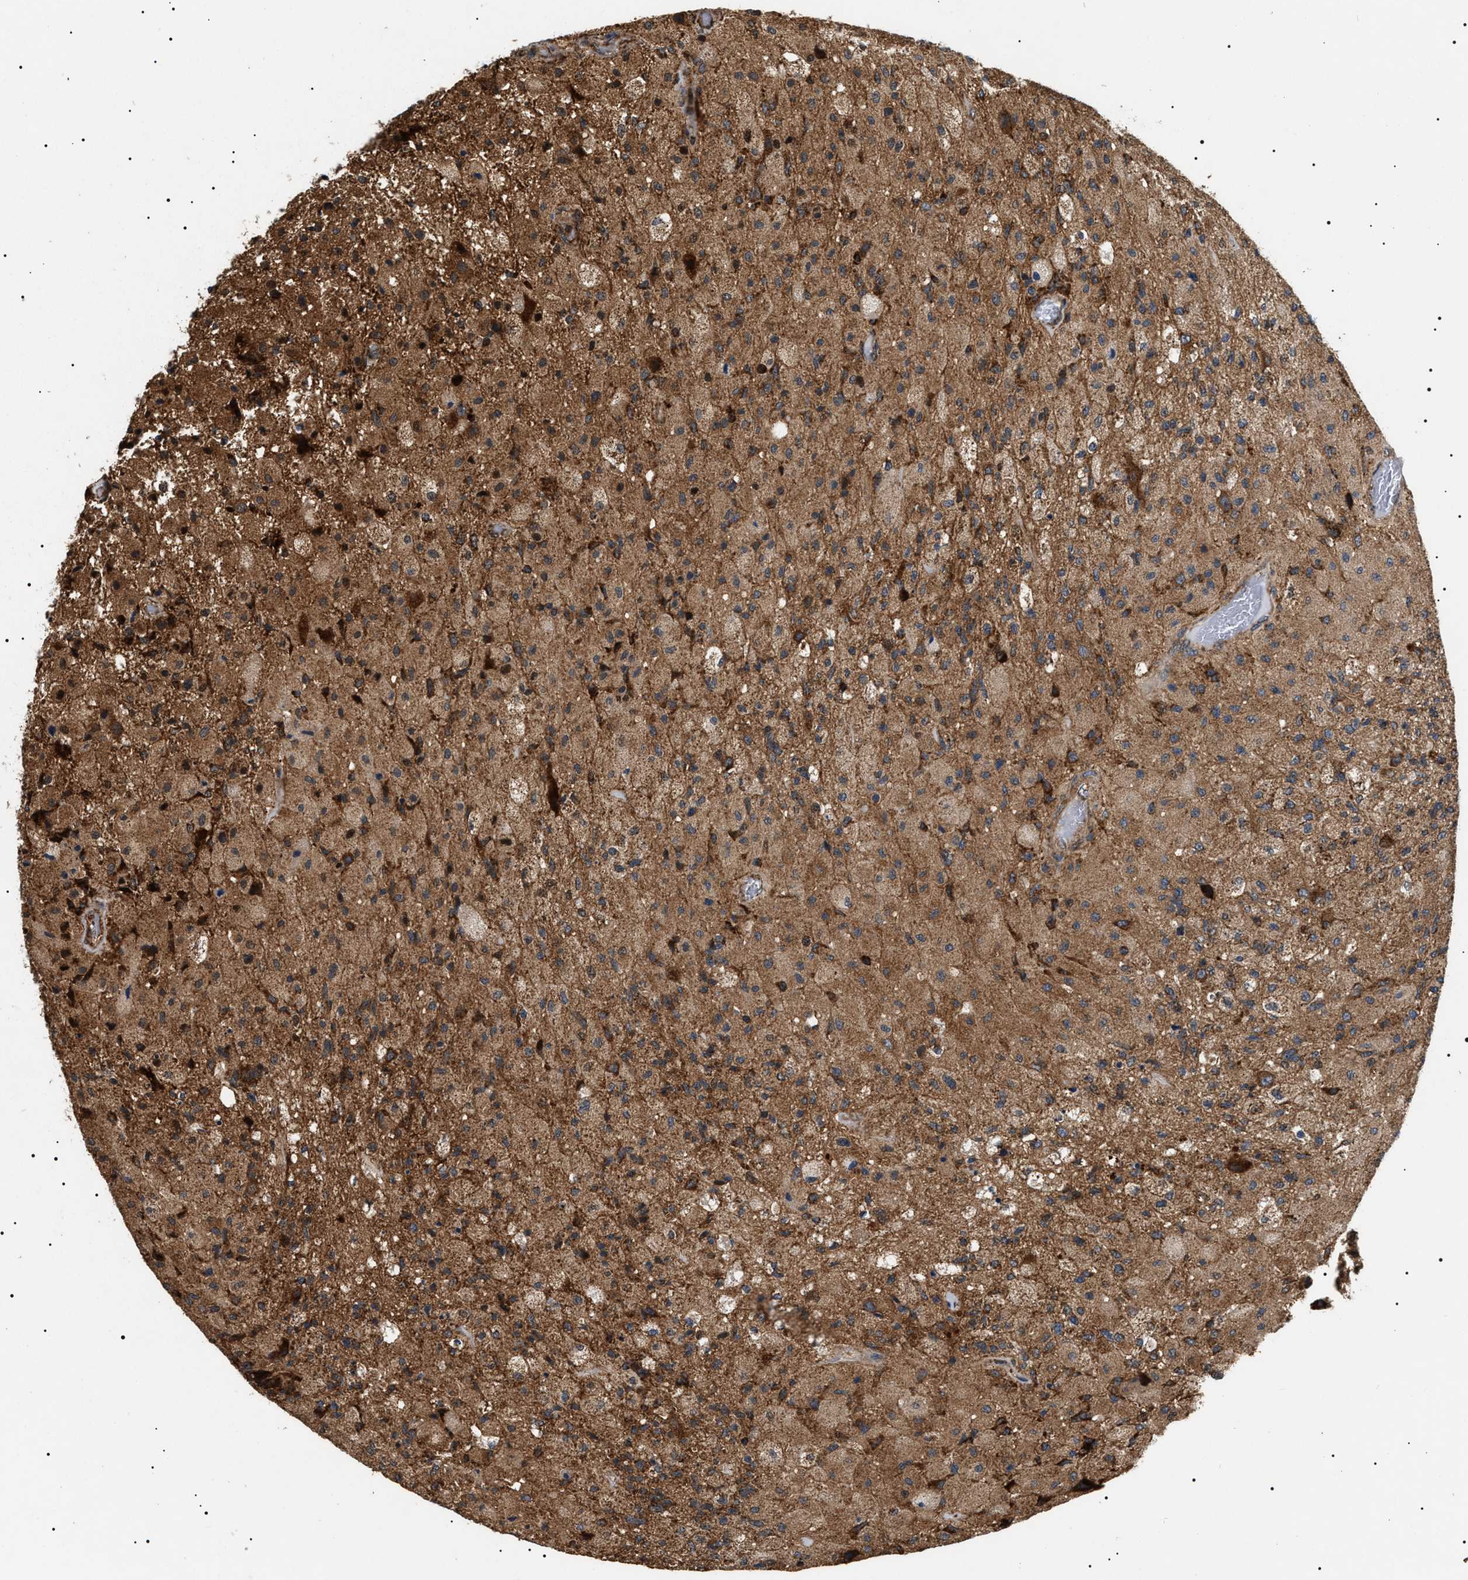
{"staining": {"intensity": "moderate", "quantity": ">75%", "location": "cytoplasmic/membranous"}, "tissue": "glioma", "cell_type": "Tumor cells", "image_type": "cancer", "snomed": [{"axis": "morphology", "description": "Normal tissue, NOS"}, {"axis": "morphology", "description": "Glioma, malignant, High grade"}, {"axis": "topography", "description": "Cerebral cortex"}], "caption": "High-power microscopy captured an immunohistochemistry (IHC) histopathology image of glioma, revealing moderate cytoplasmic/membranous expression in about >75% of tumor cells. The staining is performed using DAB (3,3'-diaminobenzidine) brown chromogen to label protein expression. The nuclei are counter-stained blue using hematoxylin.", "gene": "ZBTB26", "patient": {"sex": "male", "age": 77}}